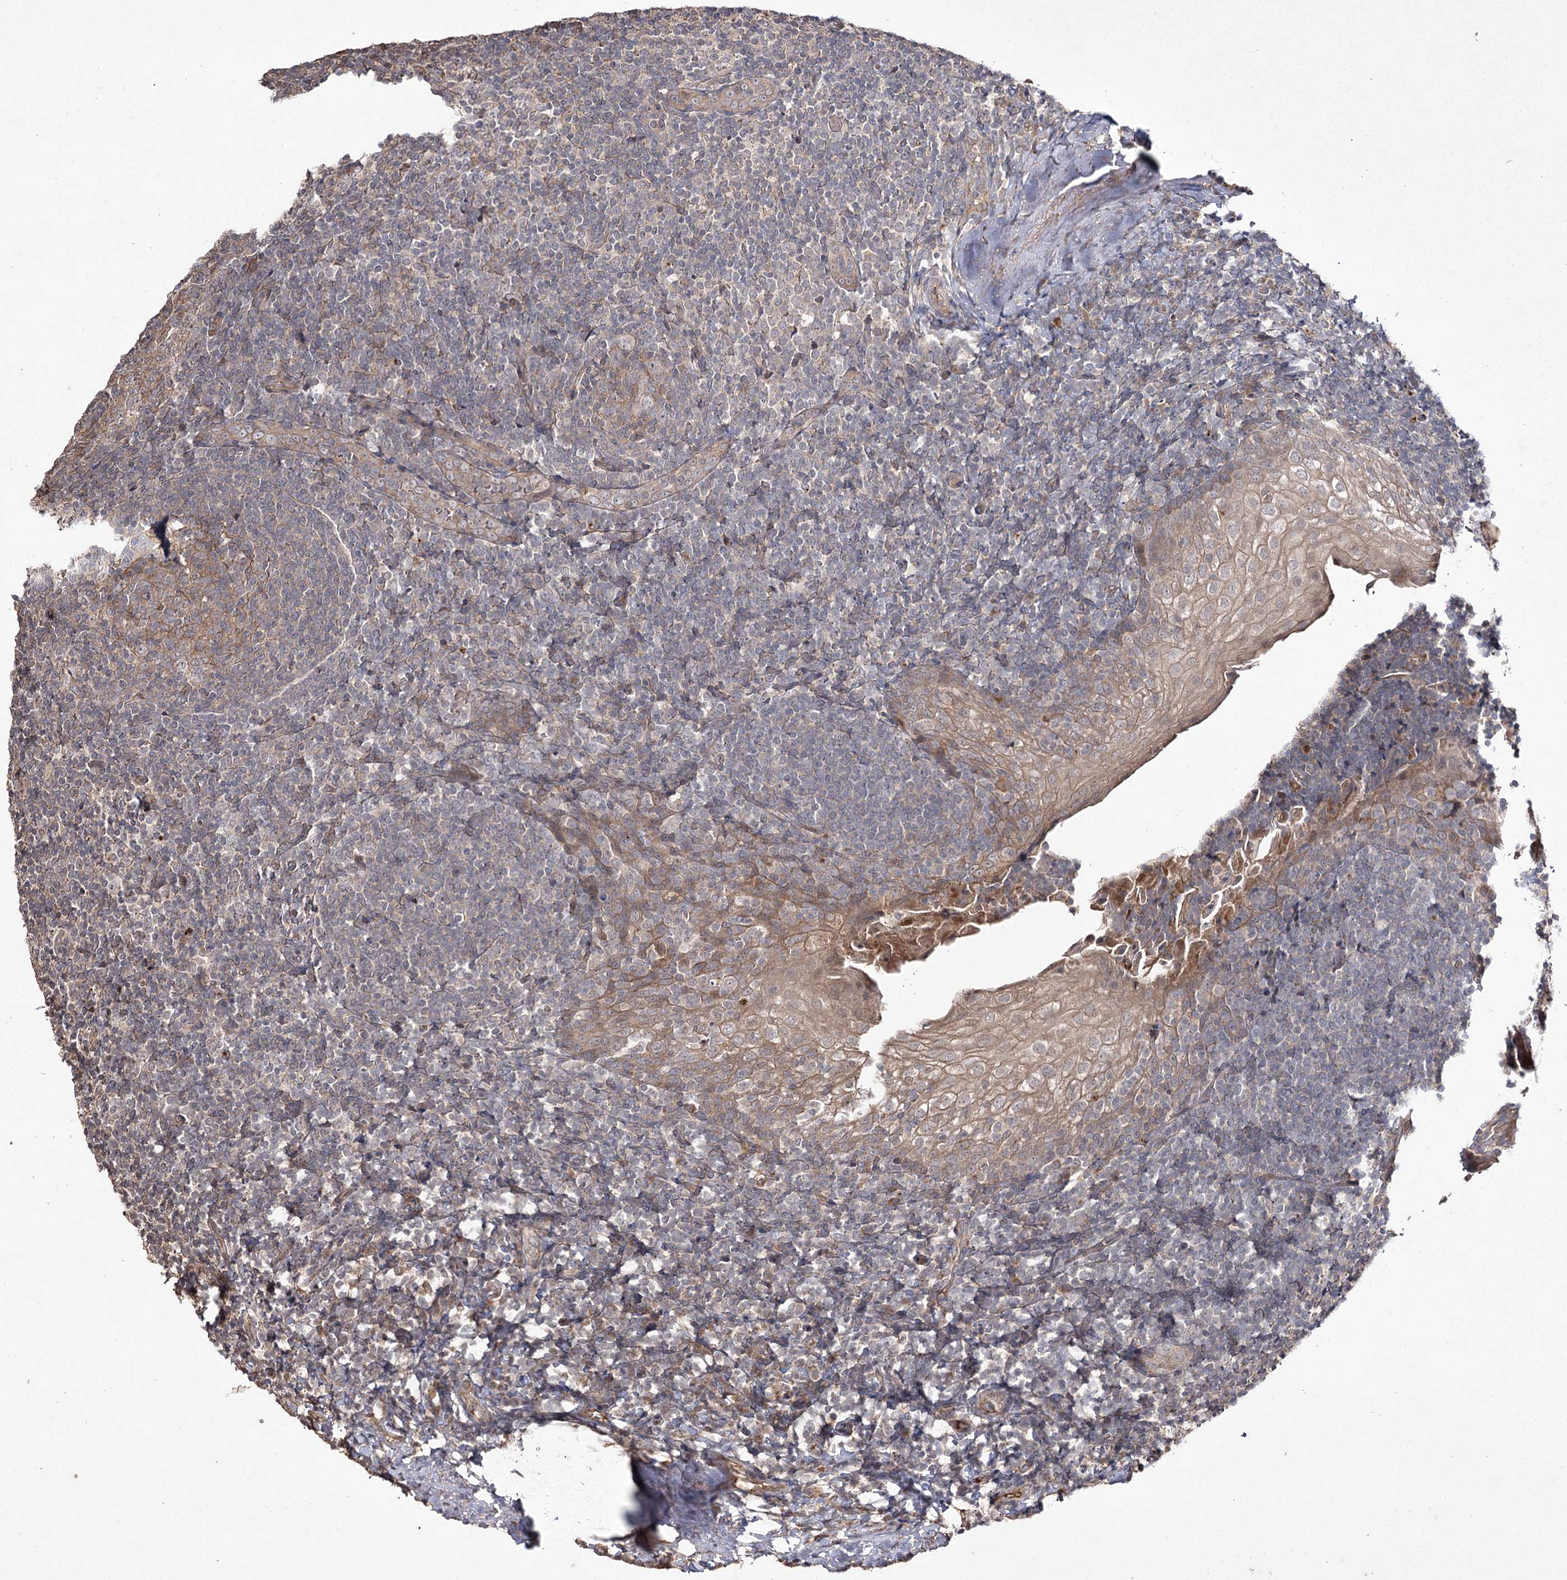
{"staining": {"intensity": "weak", "quantity": "25%-75%", "location": "cytoplasmic/membranous"}, "tissue": "tonsil", "cell_type": "Germinal center cells", "image_type": "normal", "snomed": [{"axis": "morphology", "description": "Normal tissue, NOS"}, {"axis": "topography", "description": "Tonsil"}], "caption": "Immunohistochemistry (IHC) (DAB) staining of benign human tonsil exhibits weak cytoplasmic/membranous protein positivity in about 25%-75% of germinal center cells.", "gene": "FANCL", "patient": {"sex": "male", "age": 37}}